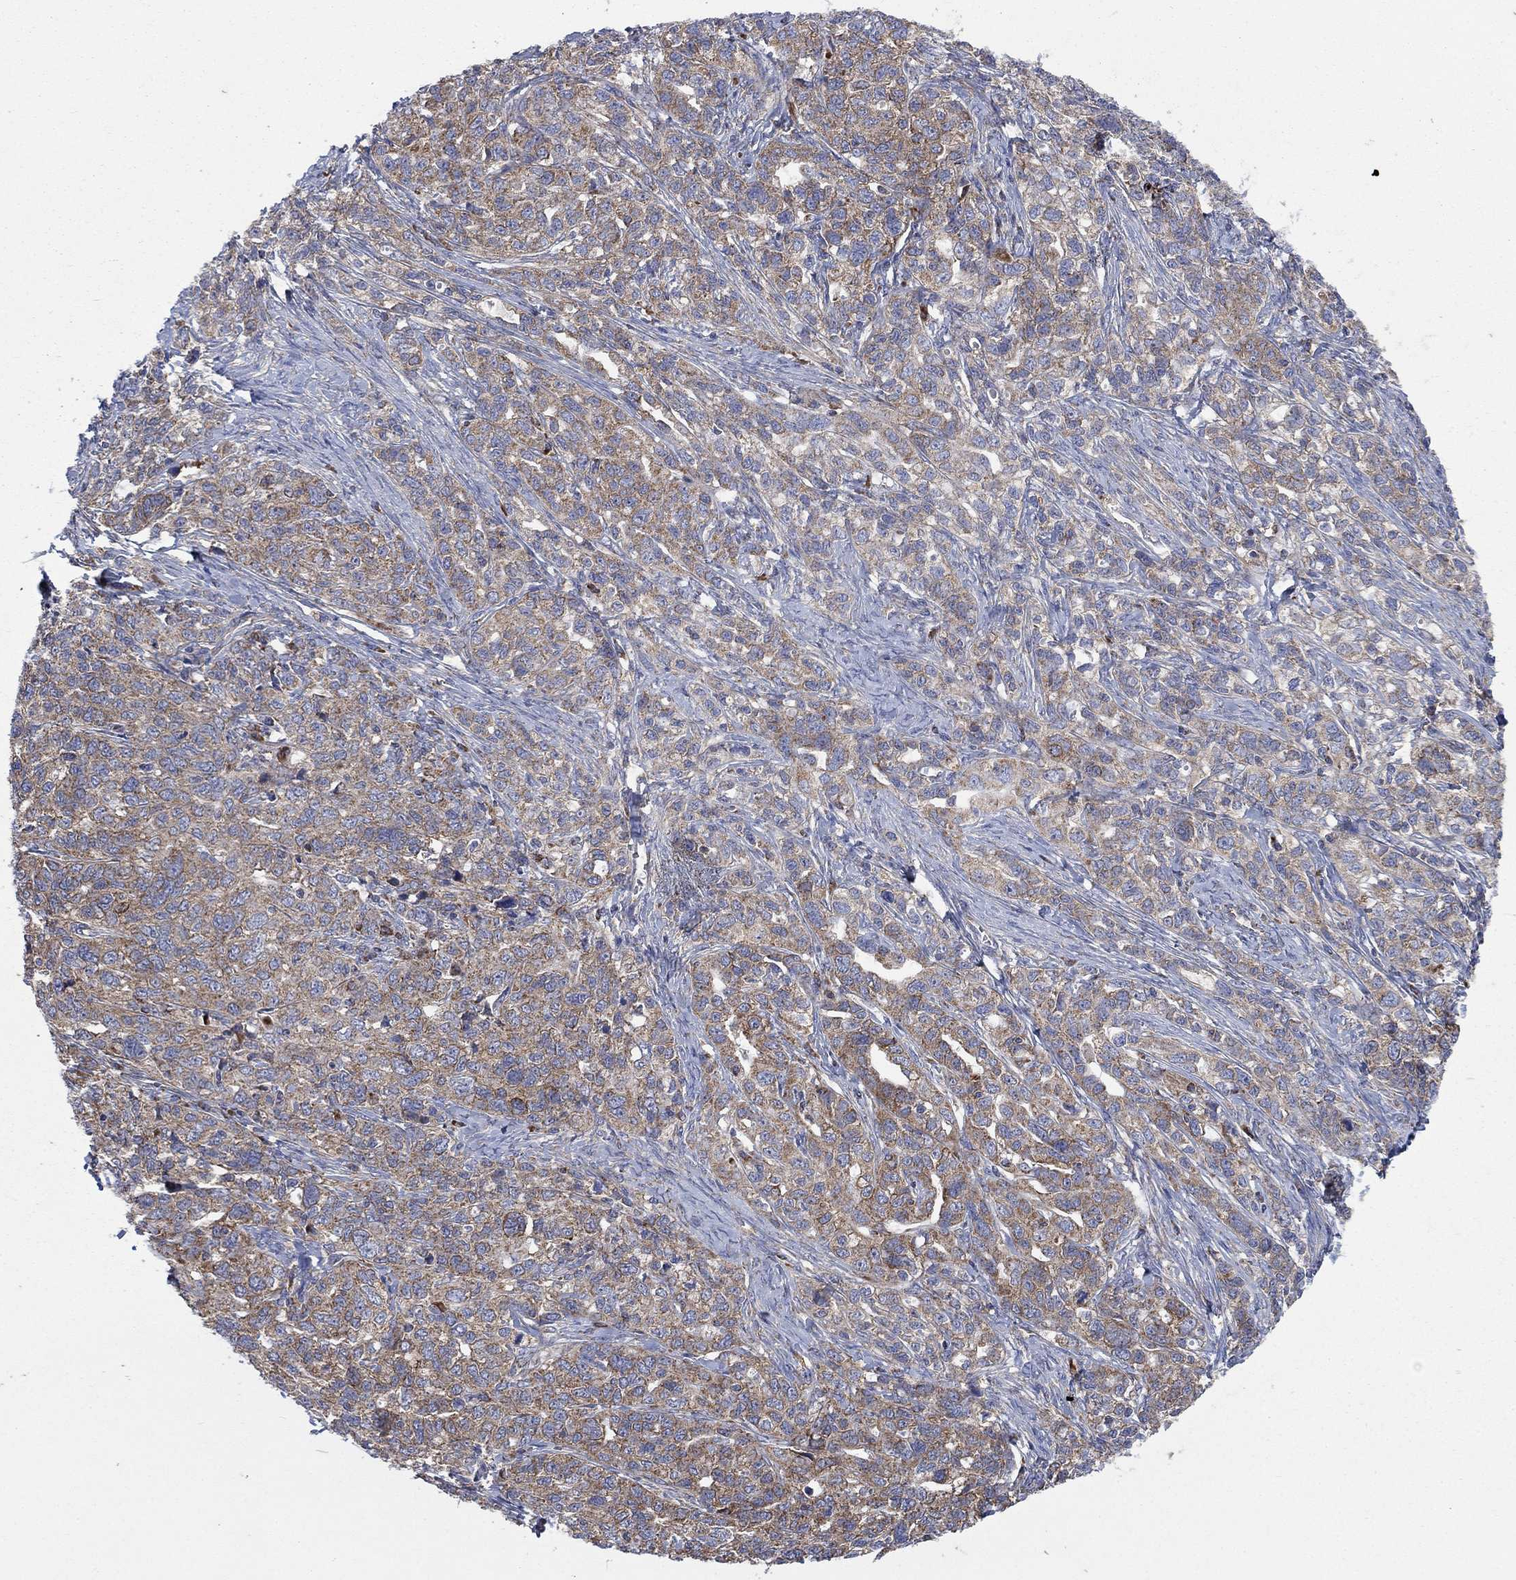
{"staining": {"intensity": "moderate", "quantity": "25%-75%", "location": "cytoplasmic/membranous"}, "tissue": "ovarian cancer", "cell_type": "Tumor cells", "image_type": "cancer", "snomed": [{"axis": "morphology", "description": "Cystadenocarcinoma, serous, NOS"}, {"axis": "topography", "description": "Ovary"}], "caption": "Moderate cytoplasmic/membranous protein positivity is identified in about 25%-75% of tumor cells in ovarian cancer.", "gene": "RPLP0", "patient": {"sex": "female", "age": 71}}